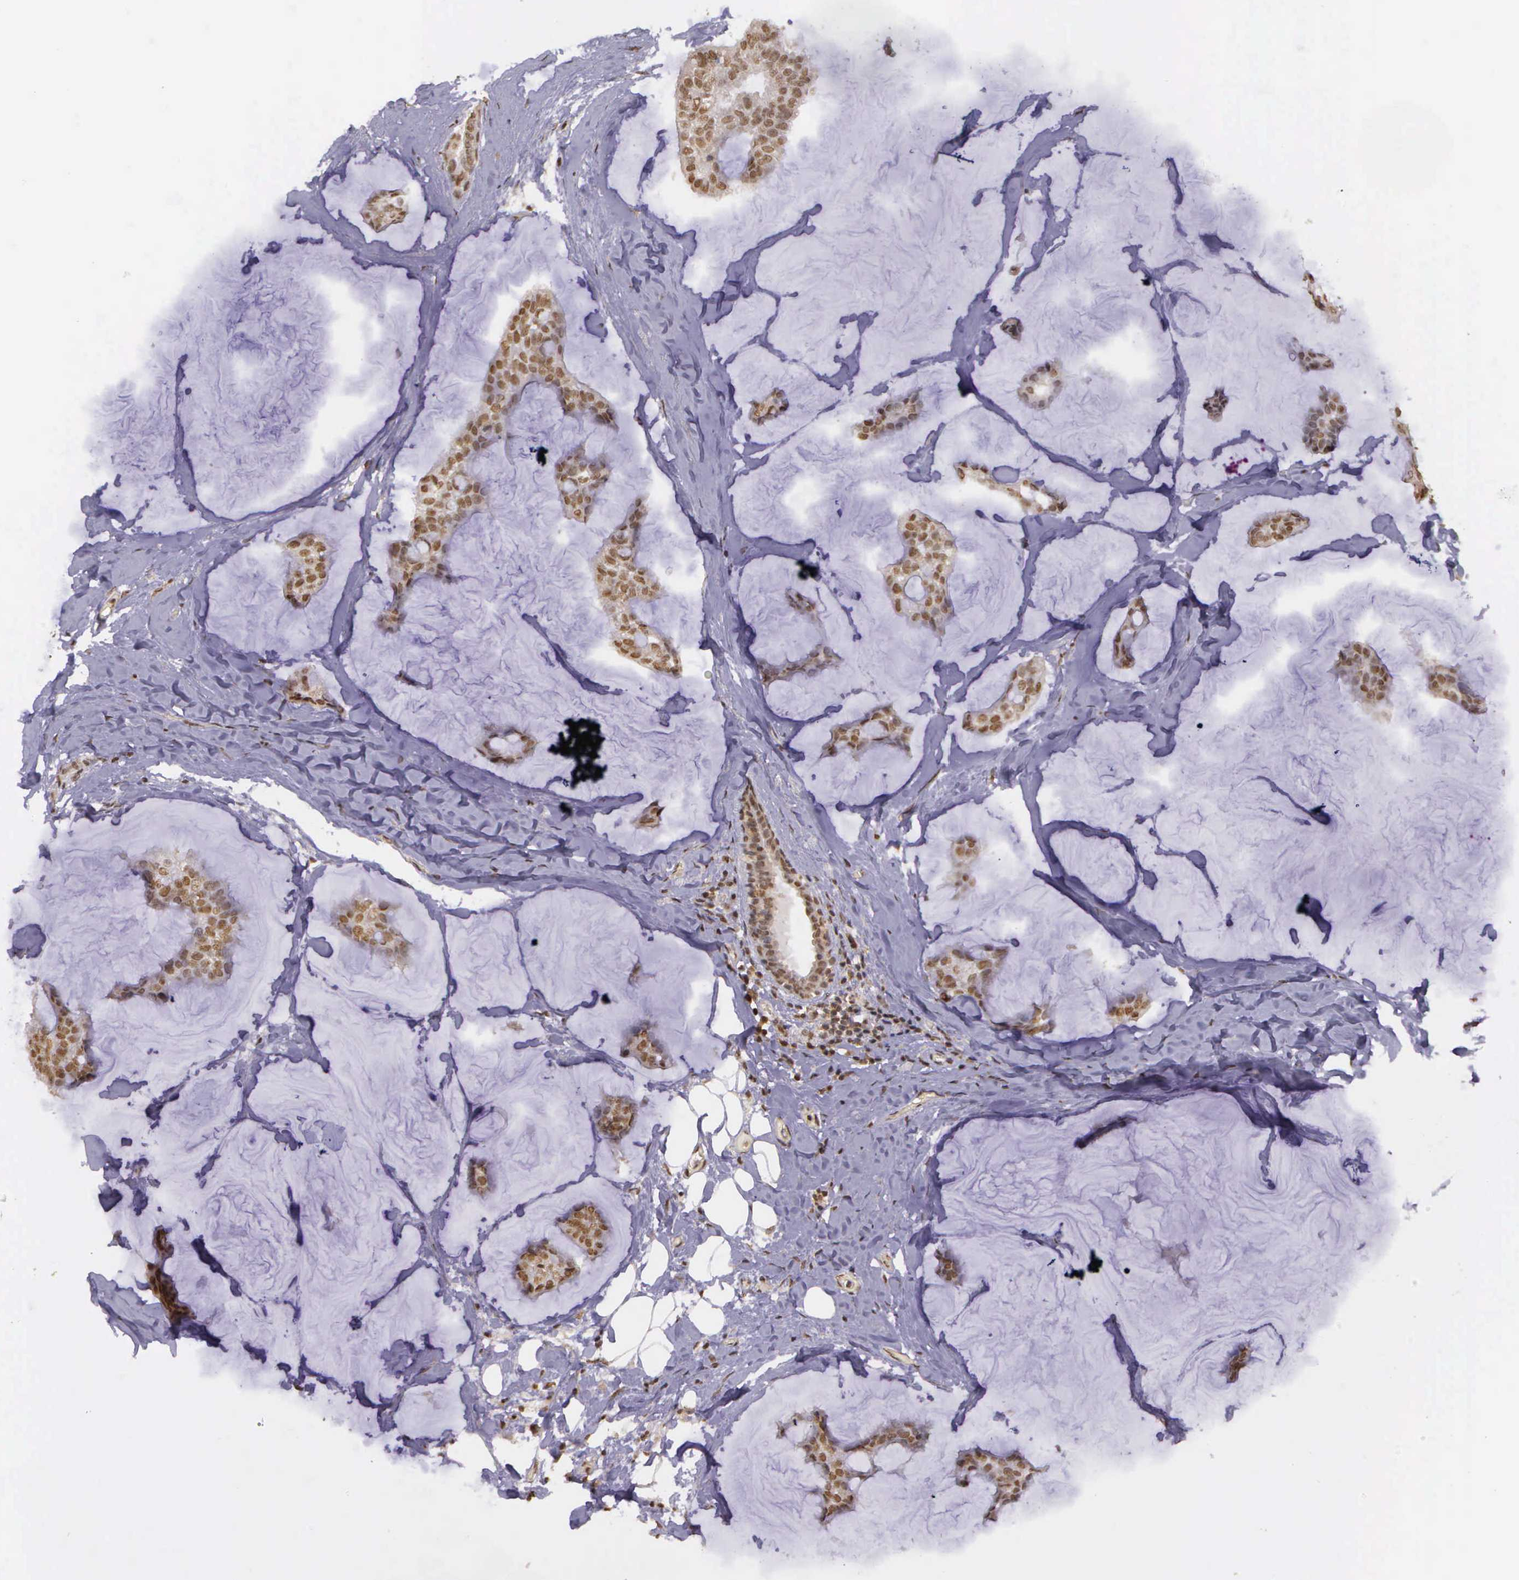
{"staining": {"intensity": "moderate", "quantity": ">75%", "location": "nuclear"}, "tissue": "breast cancer", "cell_type": "Tumor cells", "image_type": "cancer", "snomed": [{"axis": "morphology", "description": "Duct carcinoma"}, {"axis": "topography", "description": "Breast"}], "caption": "IHC staining of breast intraductal carcinoma, which exhibits medium levels of moderate nuclear positivity in about >75% of tumor cells indicating moderate nuclear protein staining. The staining was performed using DAB (3,3'-diaminobenzidine) (brown) for protein detection and nuclei were counterstained in hematoxylin (blue).", "gene": "ARMCX5", "patient": {"sex": "female", "age": 93}}